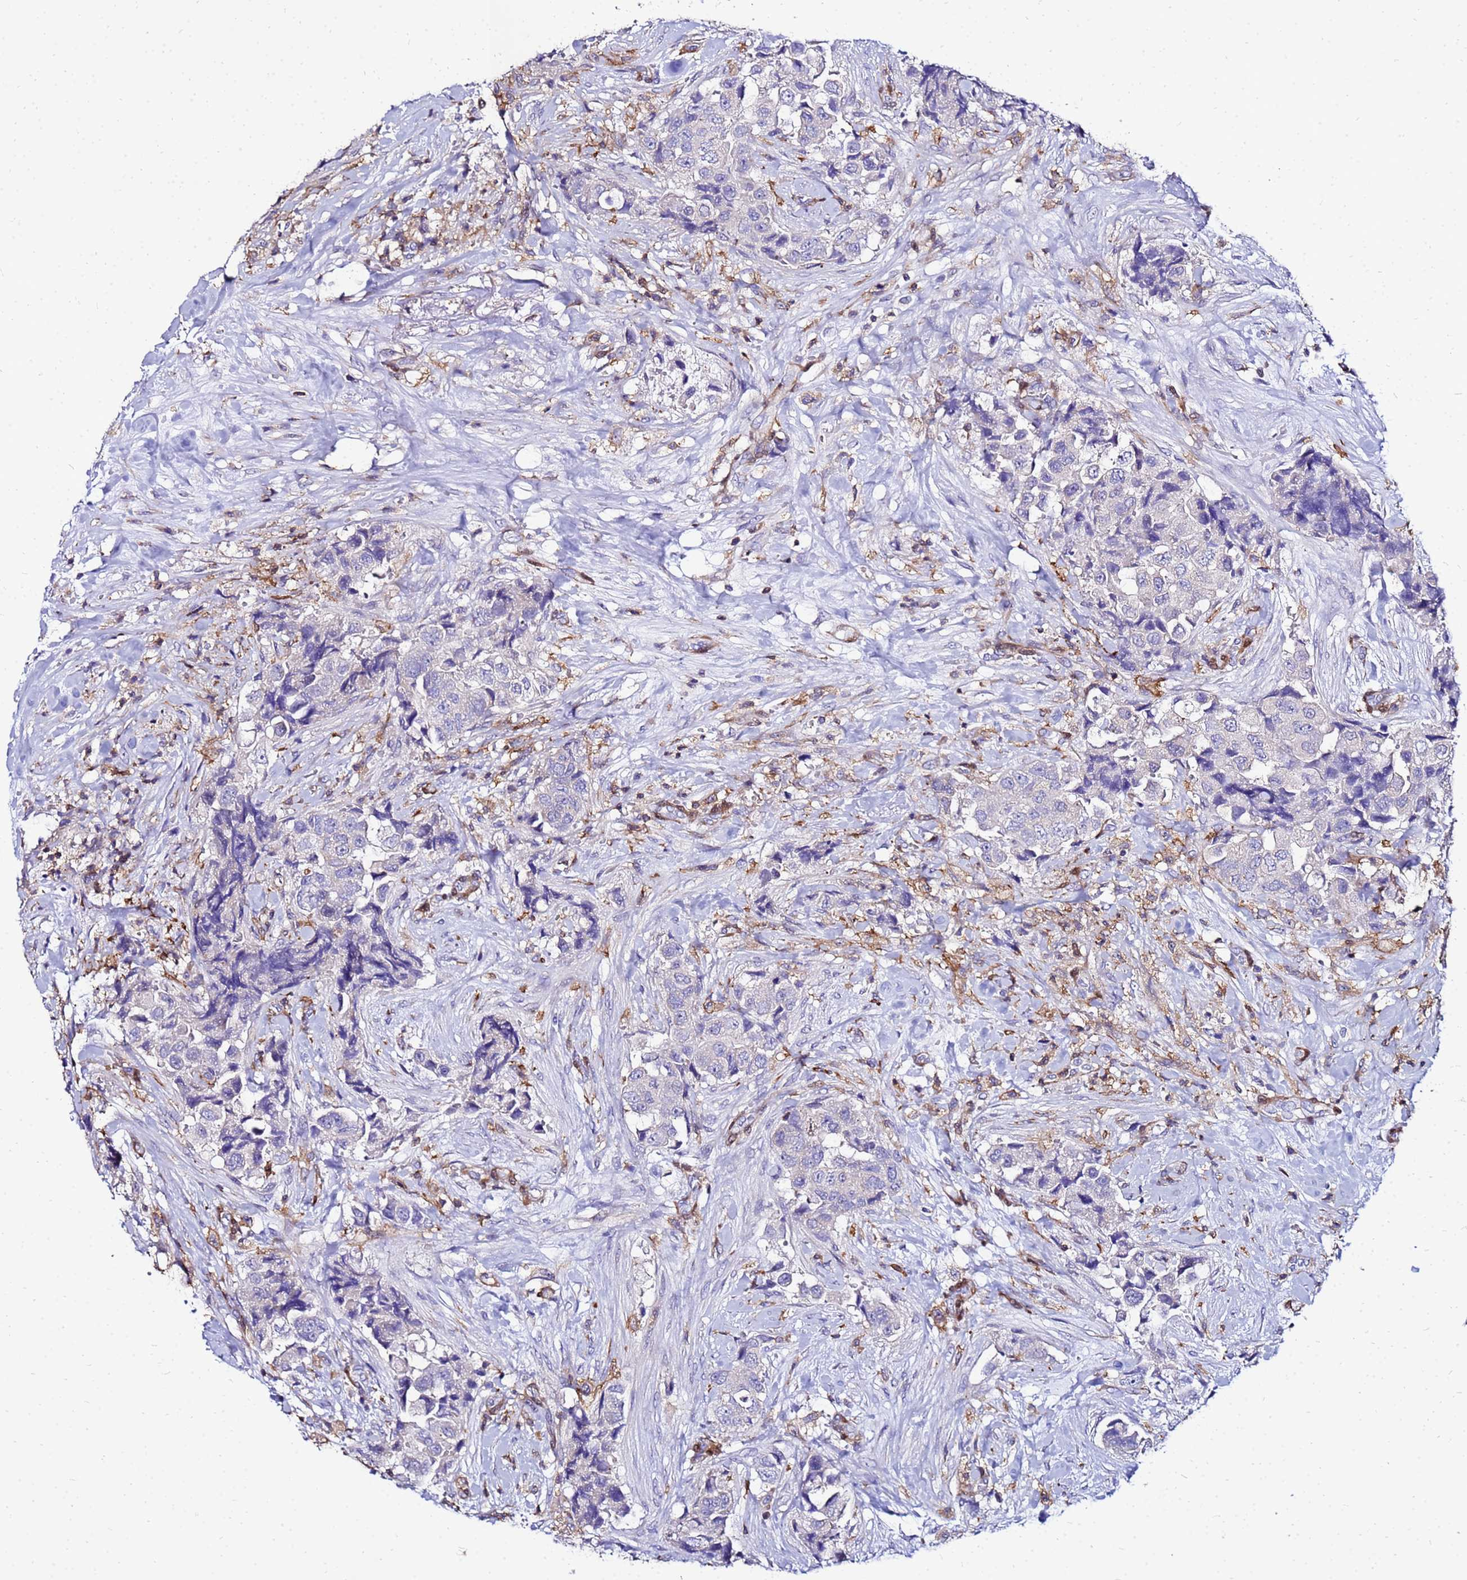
{"staining": {"intensity": "negative", "quantity": "none", "location": "none"}, "tissue": "breast cancer", "cell_type": "Tumor cells", "image_type": "cancer", "snomed": [{"axis": "morphology", "description": "Normal tissue, NOS"}, {"axis": "morphology", "description": "Duct carcinoma"}, {"axis": "topography", "description": "Breast"}], "caption": "This is an immunohistochemistry image of human breast cancer. There is no staining in tumor cells.", "gene": "DBNDD2", "patient": {"sex": "female", "age": 62}}